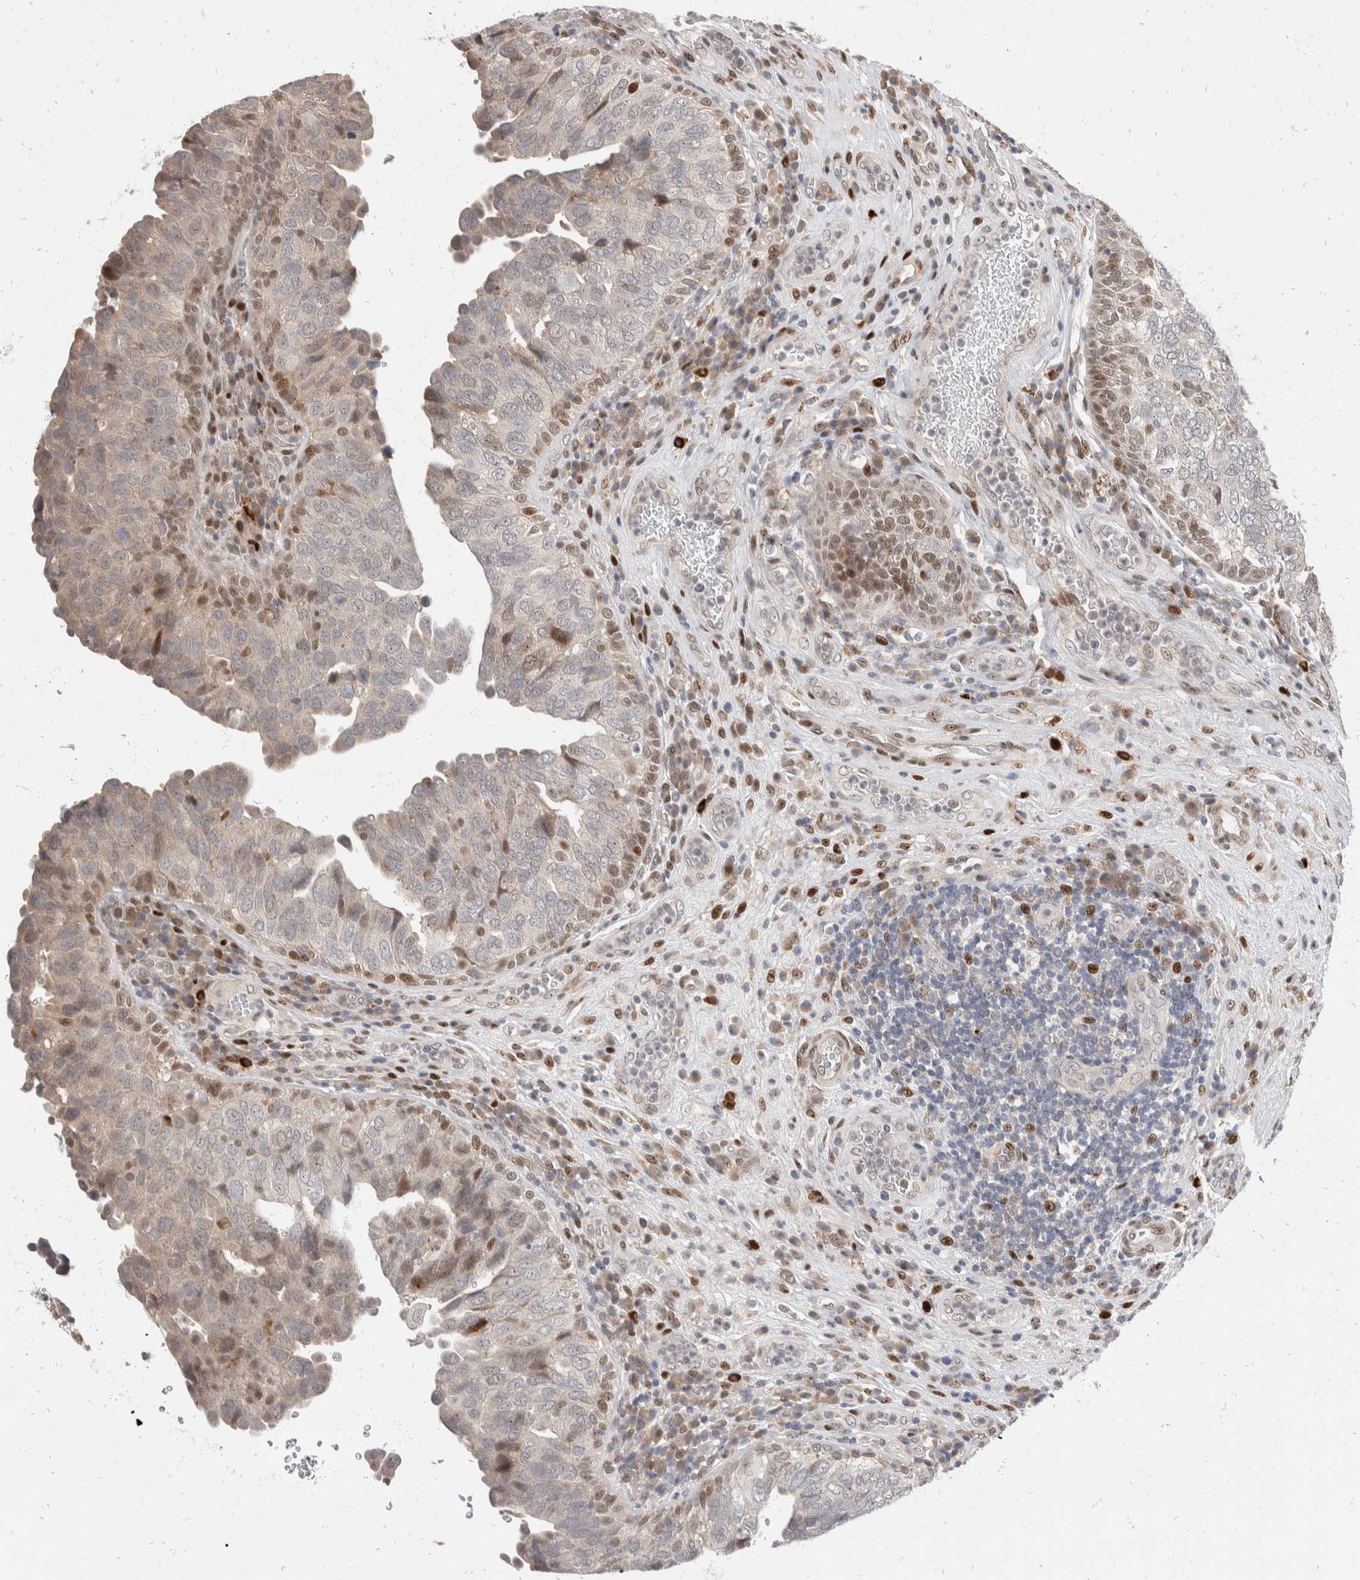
{"staining": {"intensity": "moderate", "quantity": "<25%", "location": "nuclear"}, "tissue": "urothelial cancer", "cell_type": "Tumor cells", "image_type": "cancer", "snomed": [{"axis": "morphology", "description": "Urothelial carcinoma, High grade"}, {"axis": "topography", "description": "Urinary bladder"}], "caption": "Immunohistochemical staining of urothelial cancer reveals moderate nuclear protein staining in about <25% of tumor cells.", "gene": "ZNF703", "patient": {"sex": "female", "age": 82}}